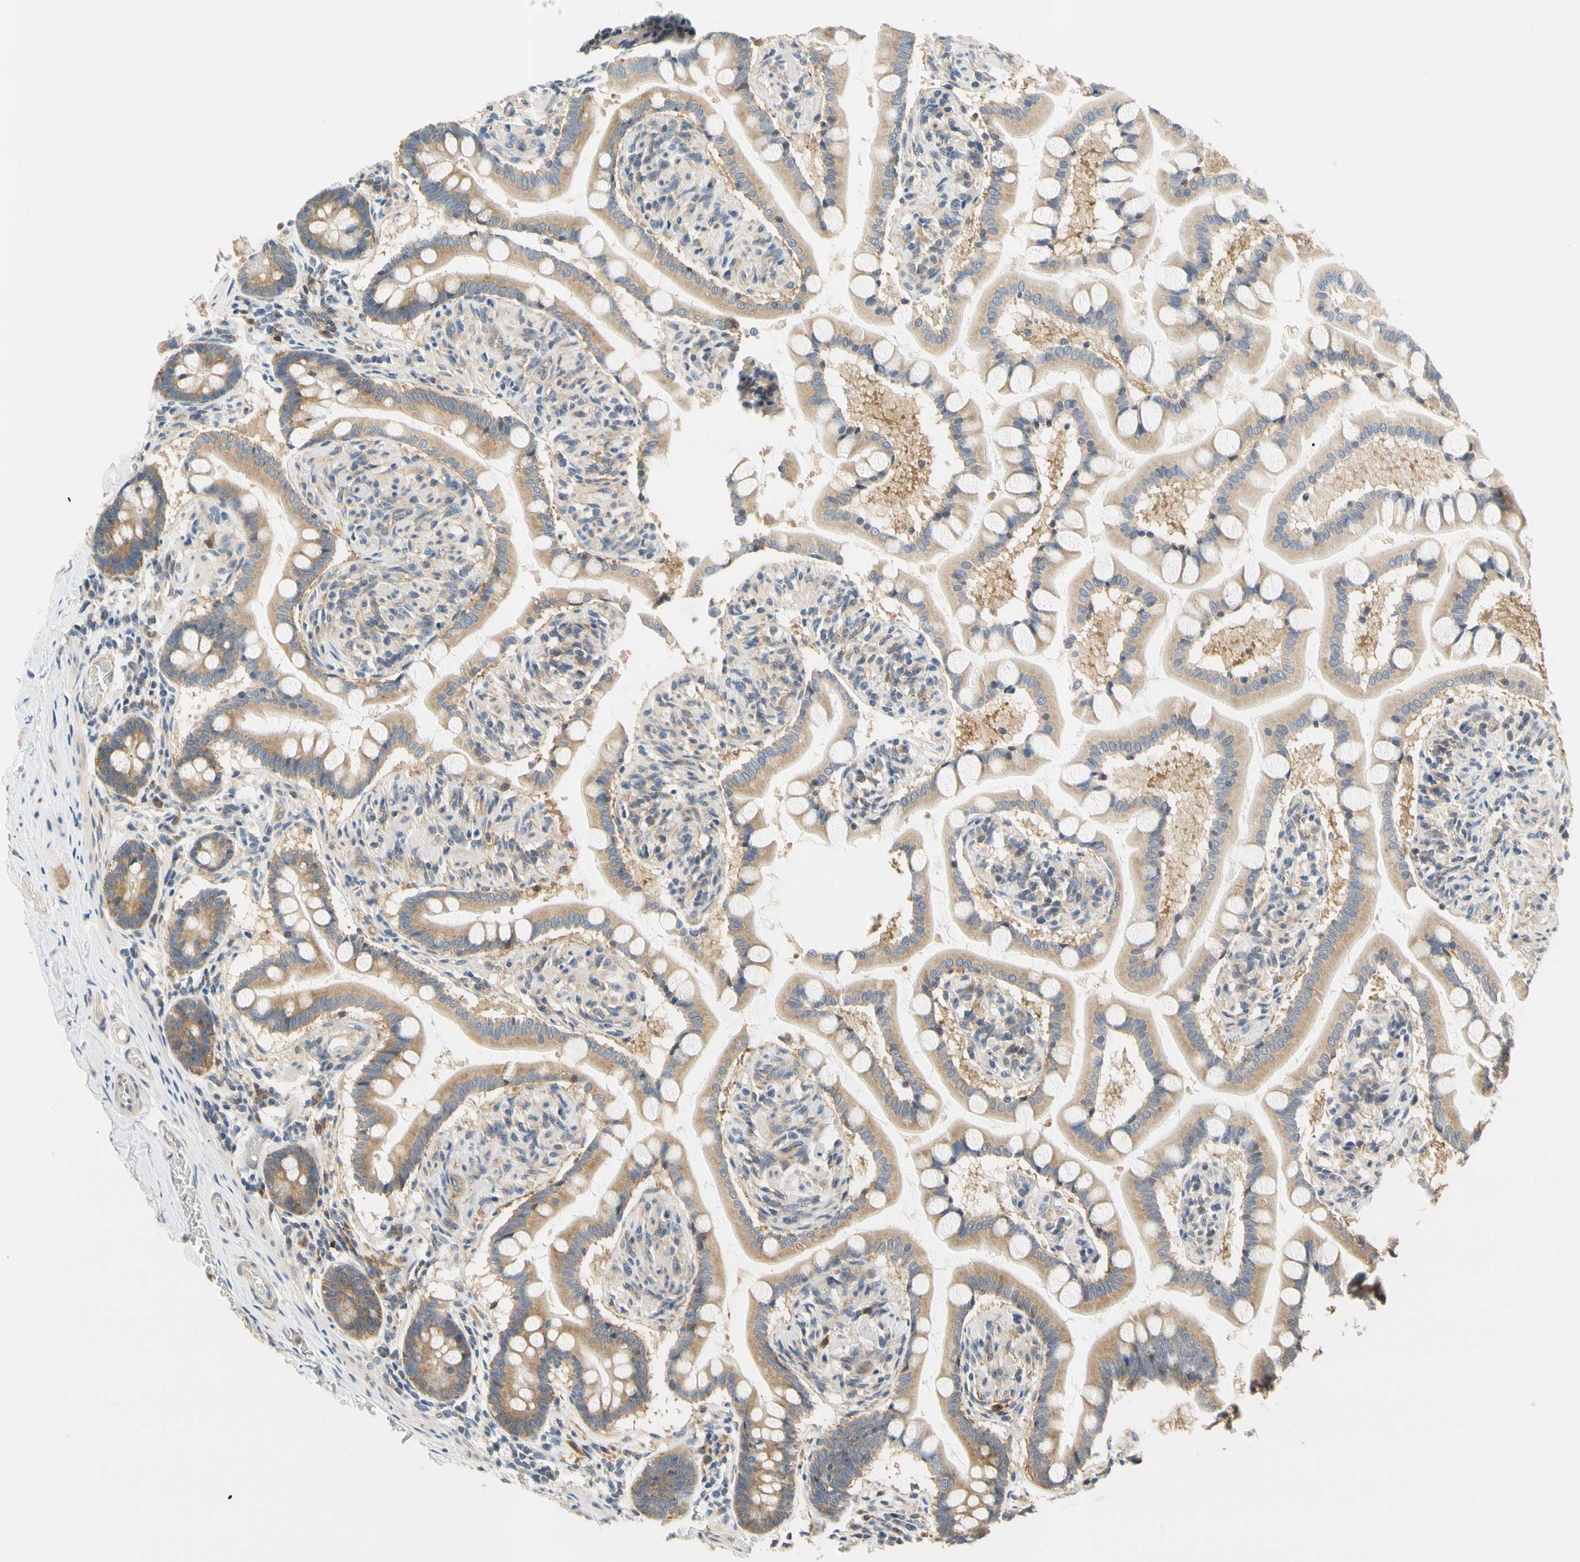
{"staining": {"intensity": "moderate", "quantity": ">75%", "location": "cytoplasmic/membranous"}, "tissue": "small intestine", "cell_type": "Glandular cells", "image_type": "normal", "snomed": [{"axis": "morphology", "description": "Normal tissue, NOS"}, {"axis": "topography", "description": "Small intestine"}], "caption": "A micrograph of human small intestine stained for a protein reveals moderate cytoplasmic/membranous brown staining in glandular cells. Nuclei are stained in blue.", "gene": "LRRC47", "patient": {"sex": "male", "age": 41}}